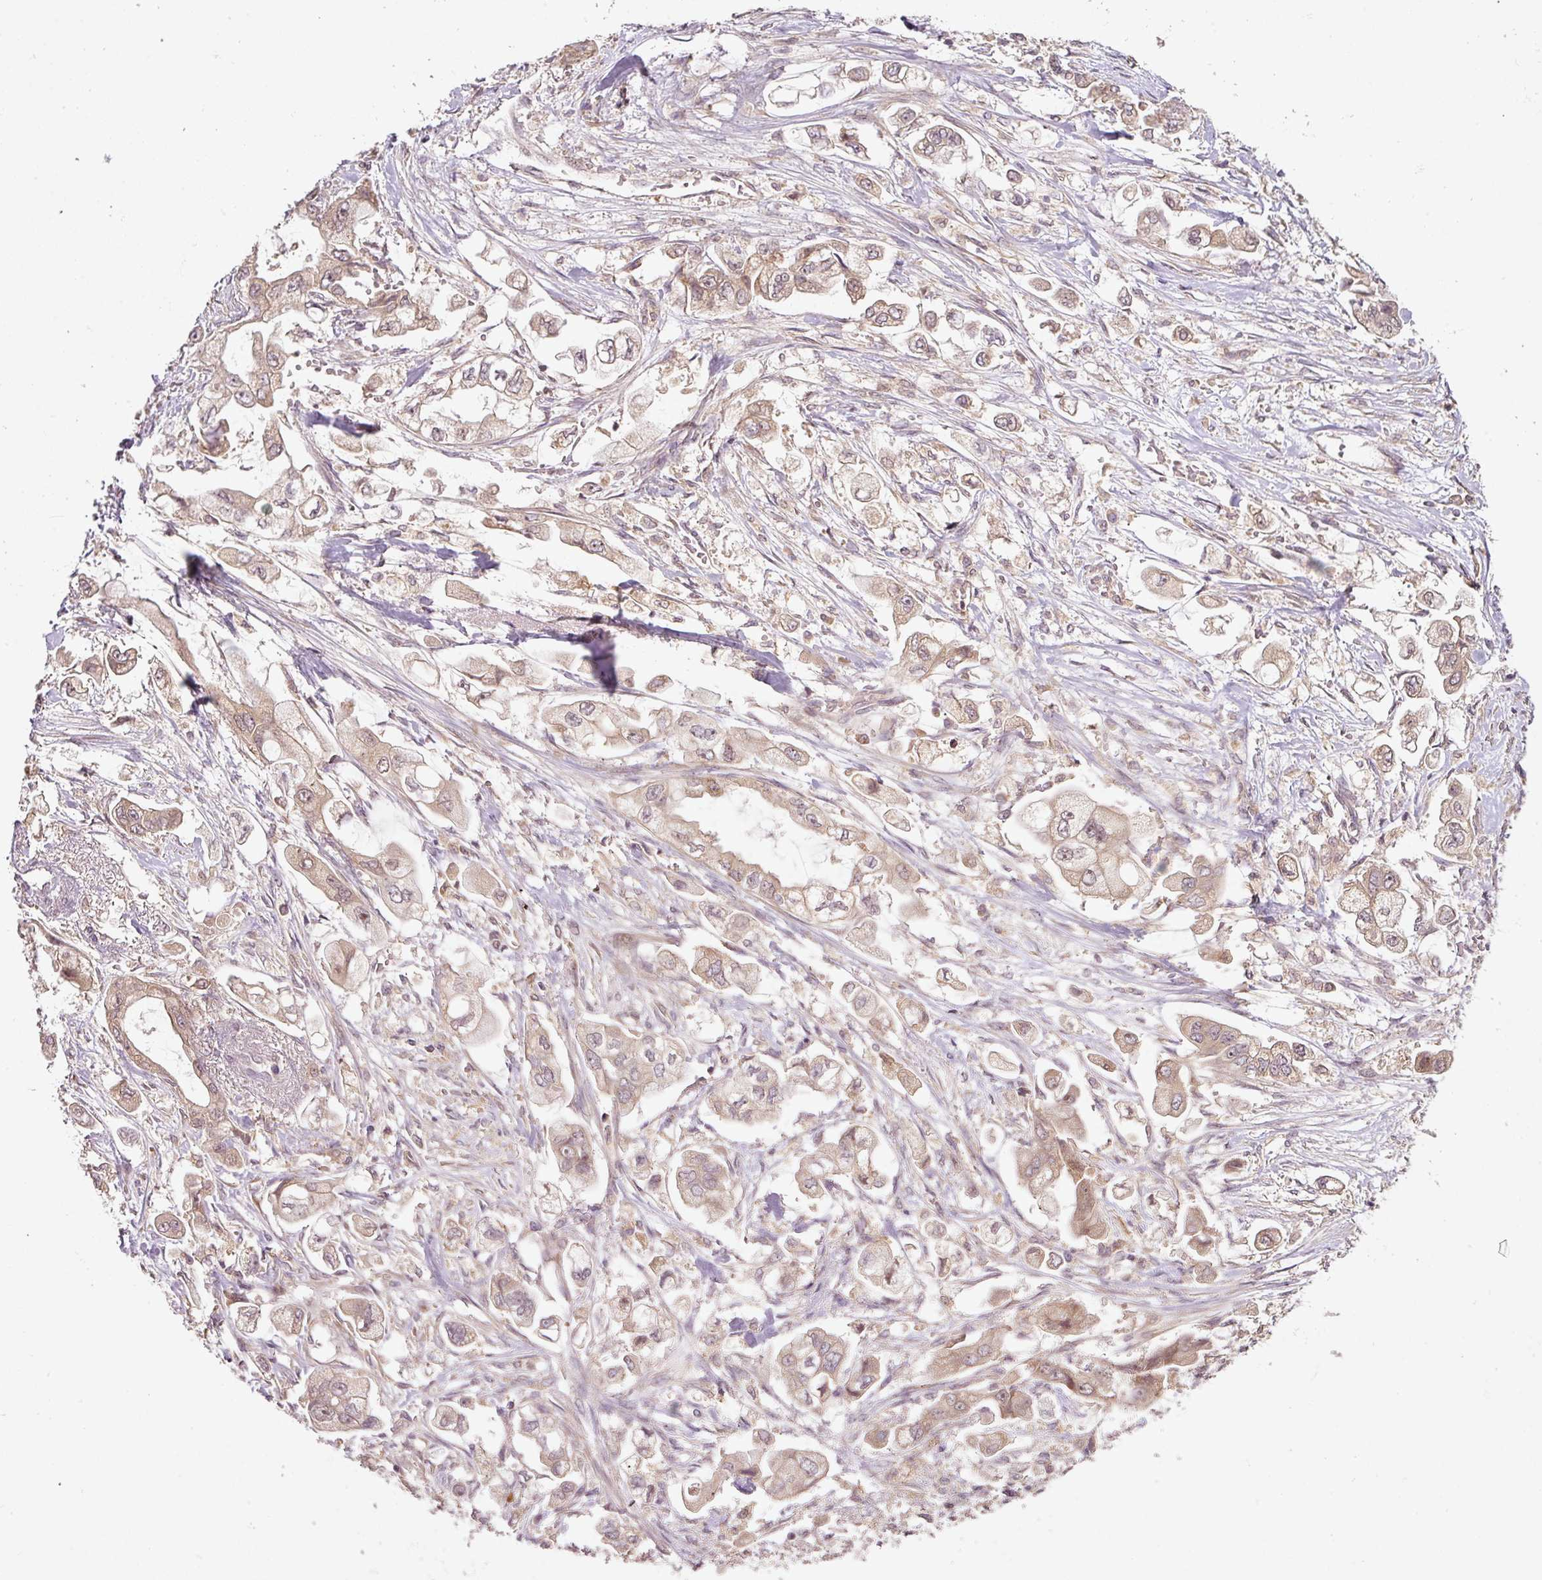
{"staining": {"intensity": "weak", "quantity": ">75%", "location": "cytoplasmic/membranous,nuclear"}, "tissue": "stomach cancer", "cell_type": "Tumor cells", "image_type": "cancer", "snomed": [{"axis": "morphology", "description": "Adenocarcinoma, NOS"}, {"axis": "topography", "description": "Stomach"}], "caption": "Immunohistochemical staining of adenocarcinoma (stomach) reveals low levels of weak cytoplasmic/membranous and nuclear expression in about >75% of tumor cells.", "gene": "PCDHB1", "patient": {"sex": "male", "age": 62}}